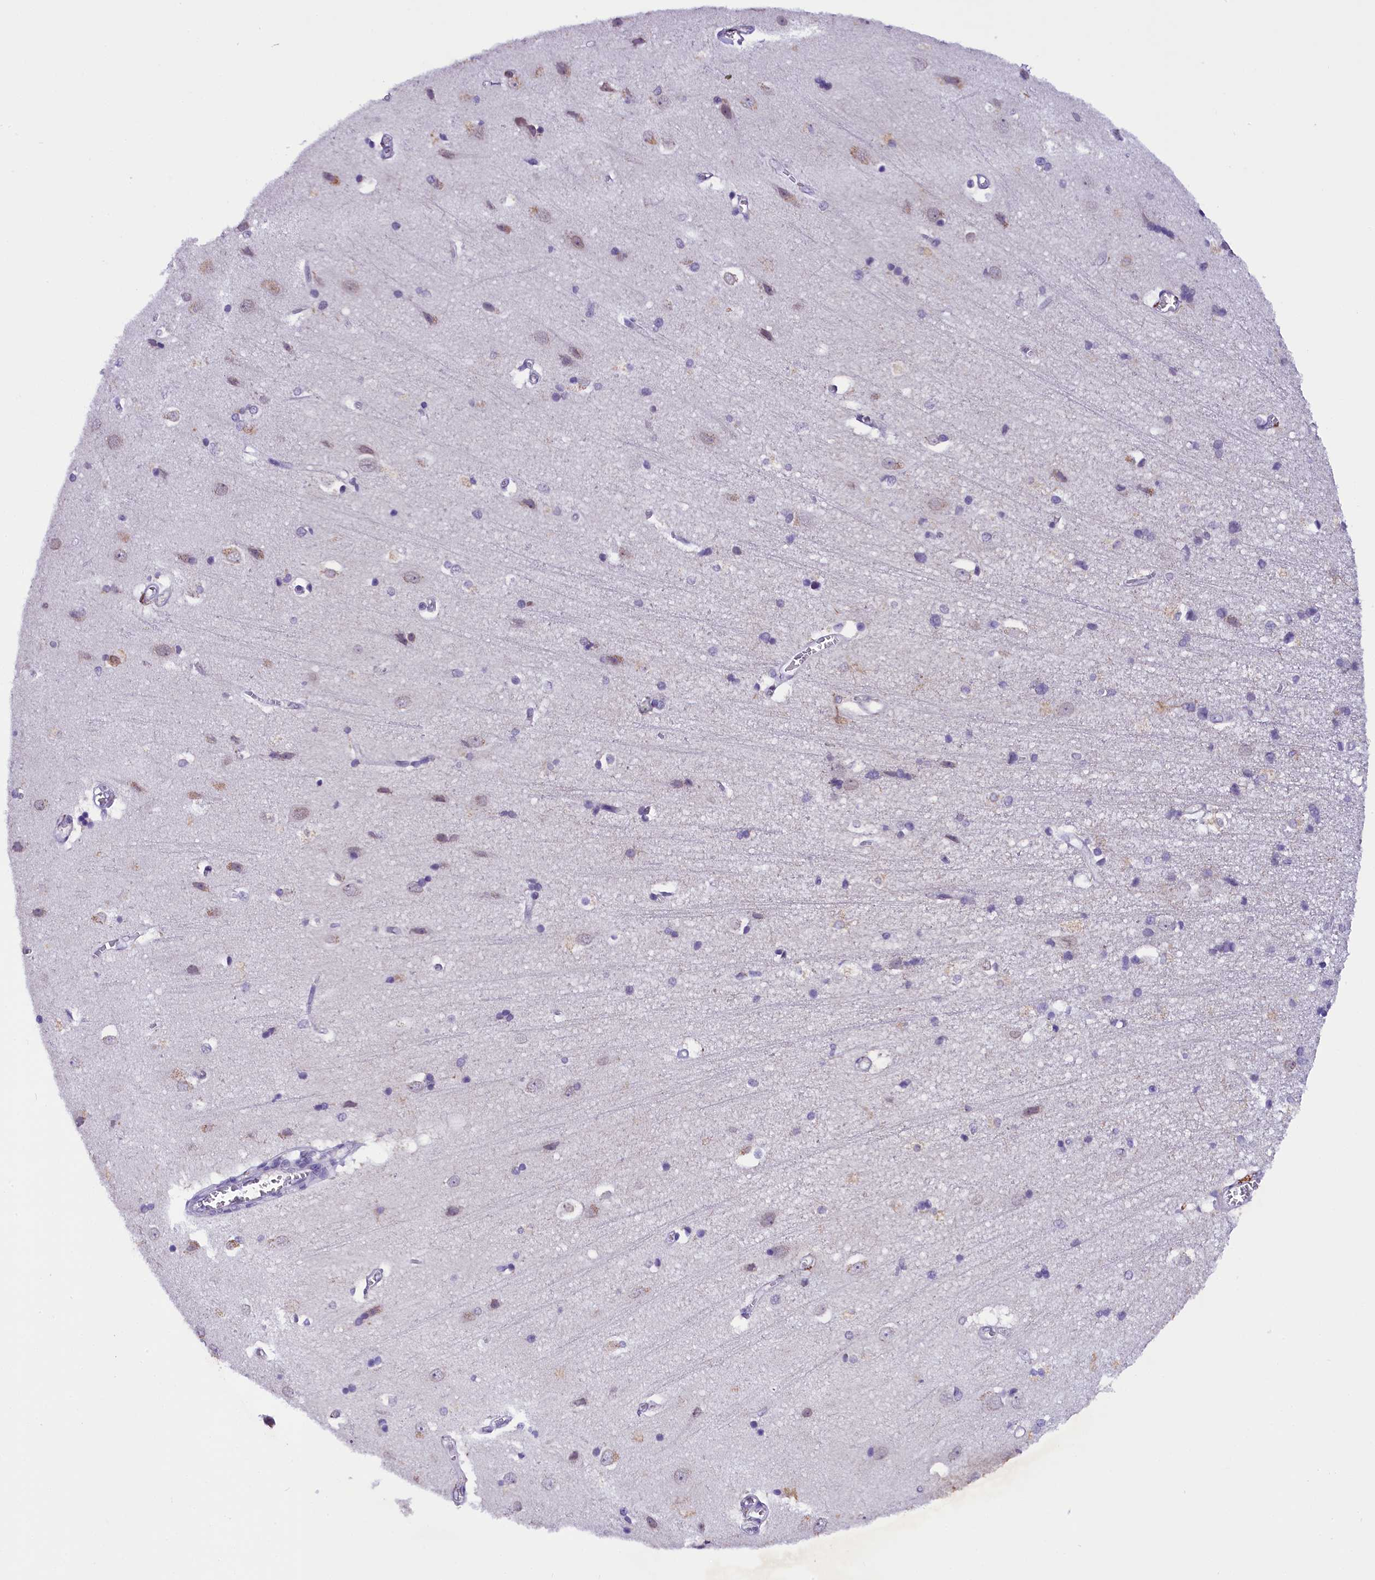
{"staining": {"intensity": "negative", "quantity": "none", "location": "none"}, "tissue": "cerebral cortex", "cell_type": "Endothelial cells", "image_type": "normal", "snomed": [{"axis": "morphology", "description": "Normal tissue, NOS"}, {"axis": "topography", "description": "Cerebral cortex"}], "caption": "This micrograph is of unremarkable cerebral cortex stained with immunohistochemistry to label a protein in brown with the nuclei are counter-stained blue. There is no expression in endothelial cells. Nuclei are stained in blue.", "gene": "IQCN", "patient": {"sex": "male", "age": 54}}